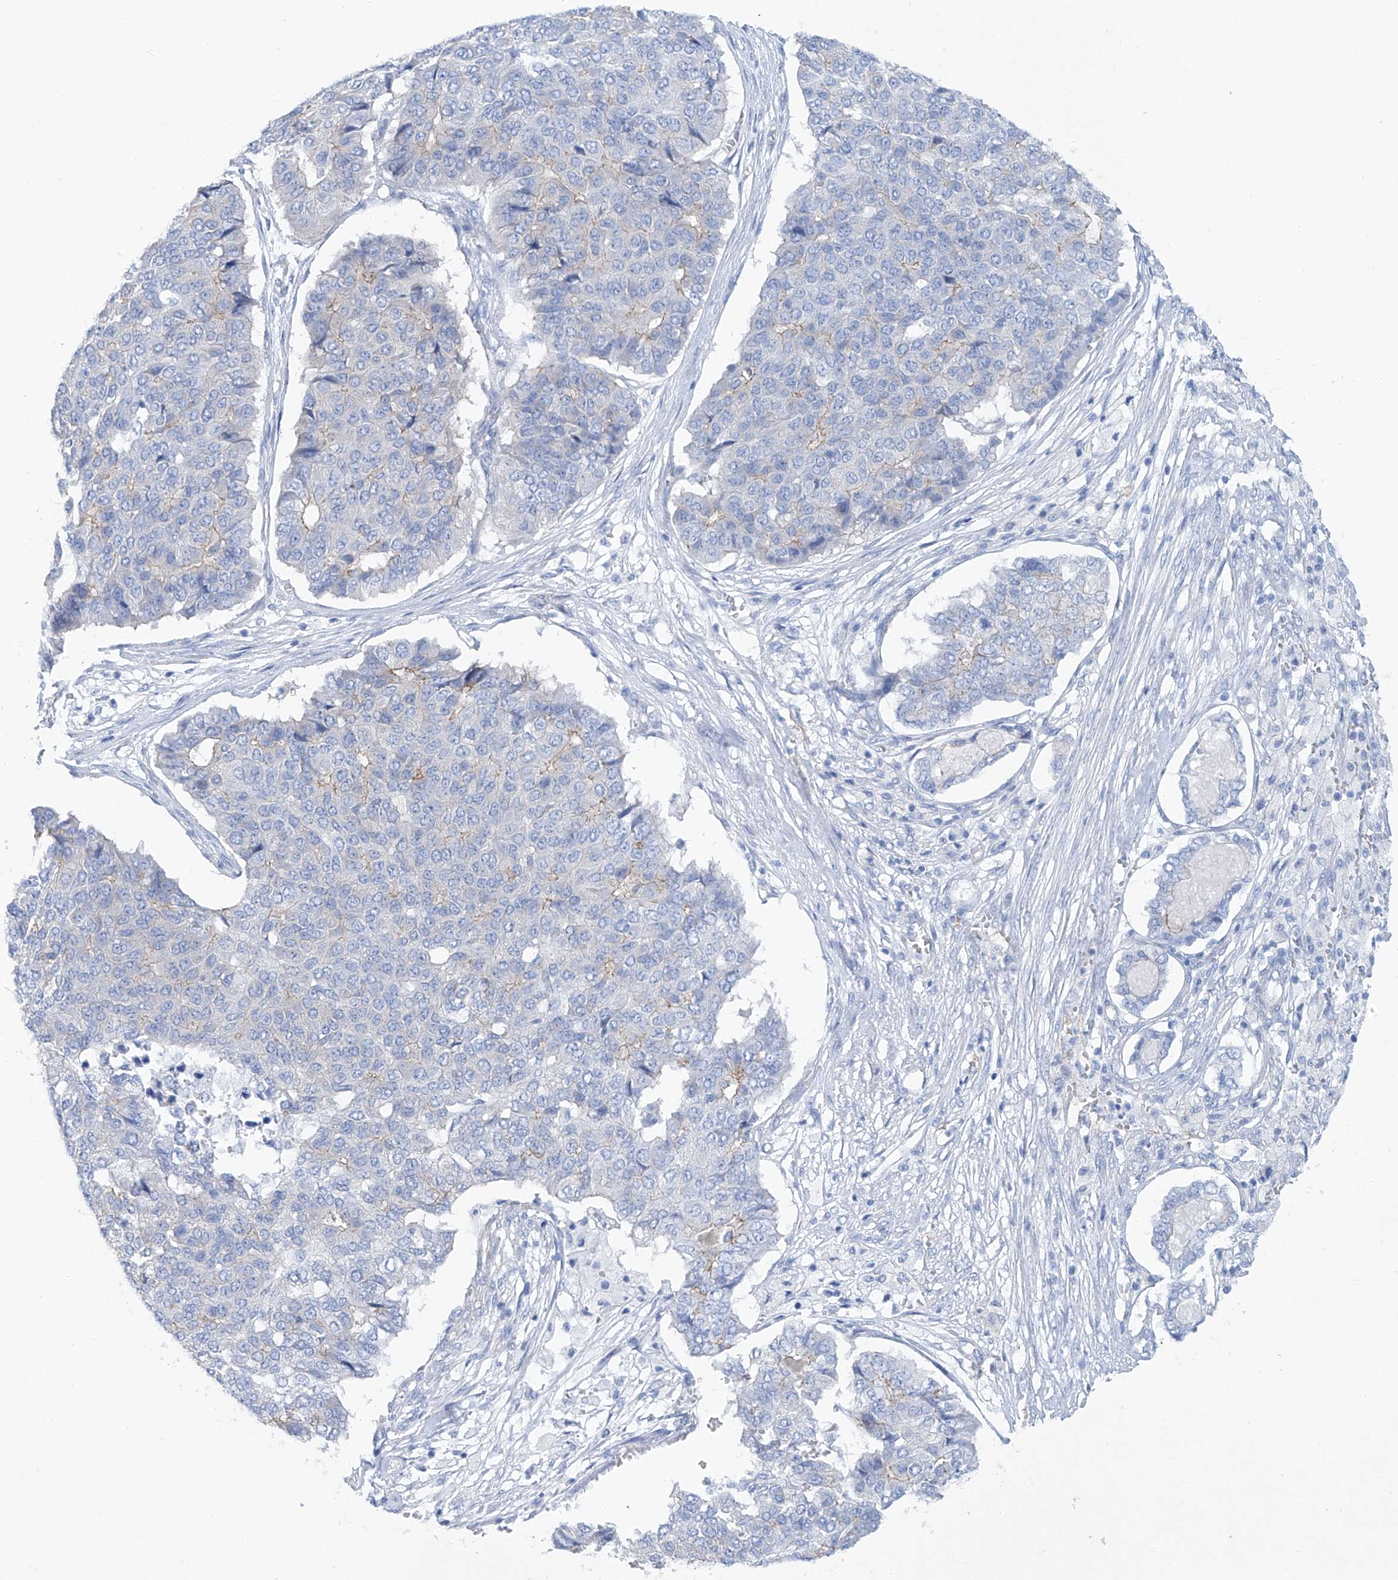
{"staining": {"intensity": "weak", "quantity": "<25%", "location": "cytoplasmic/membranous"}, "tissue": "pancreatic cancer", "cell_type": "Tumor cells", "image_type": "cancer", "snomed": [{"axis": "morphology", "description": "Adenocarcinoma, NOS"}, {"axis": "topography", "description": "Pancreas"}], "caption": "Tumor cells show no significant protein expression in adenocarcinoma (pancreatic).", "gene": "MAGI1", "patient": {"sex": "male", "age": 50}}